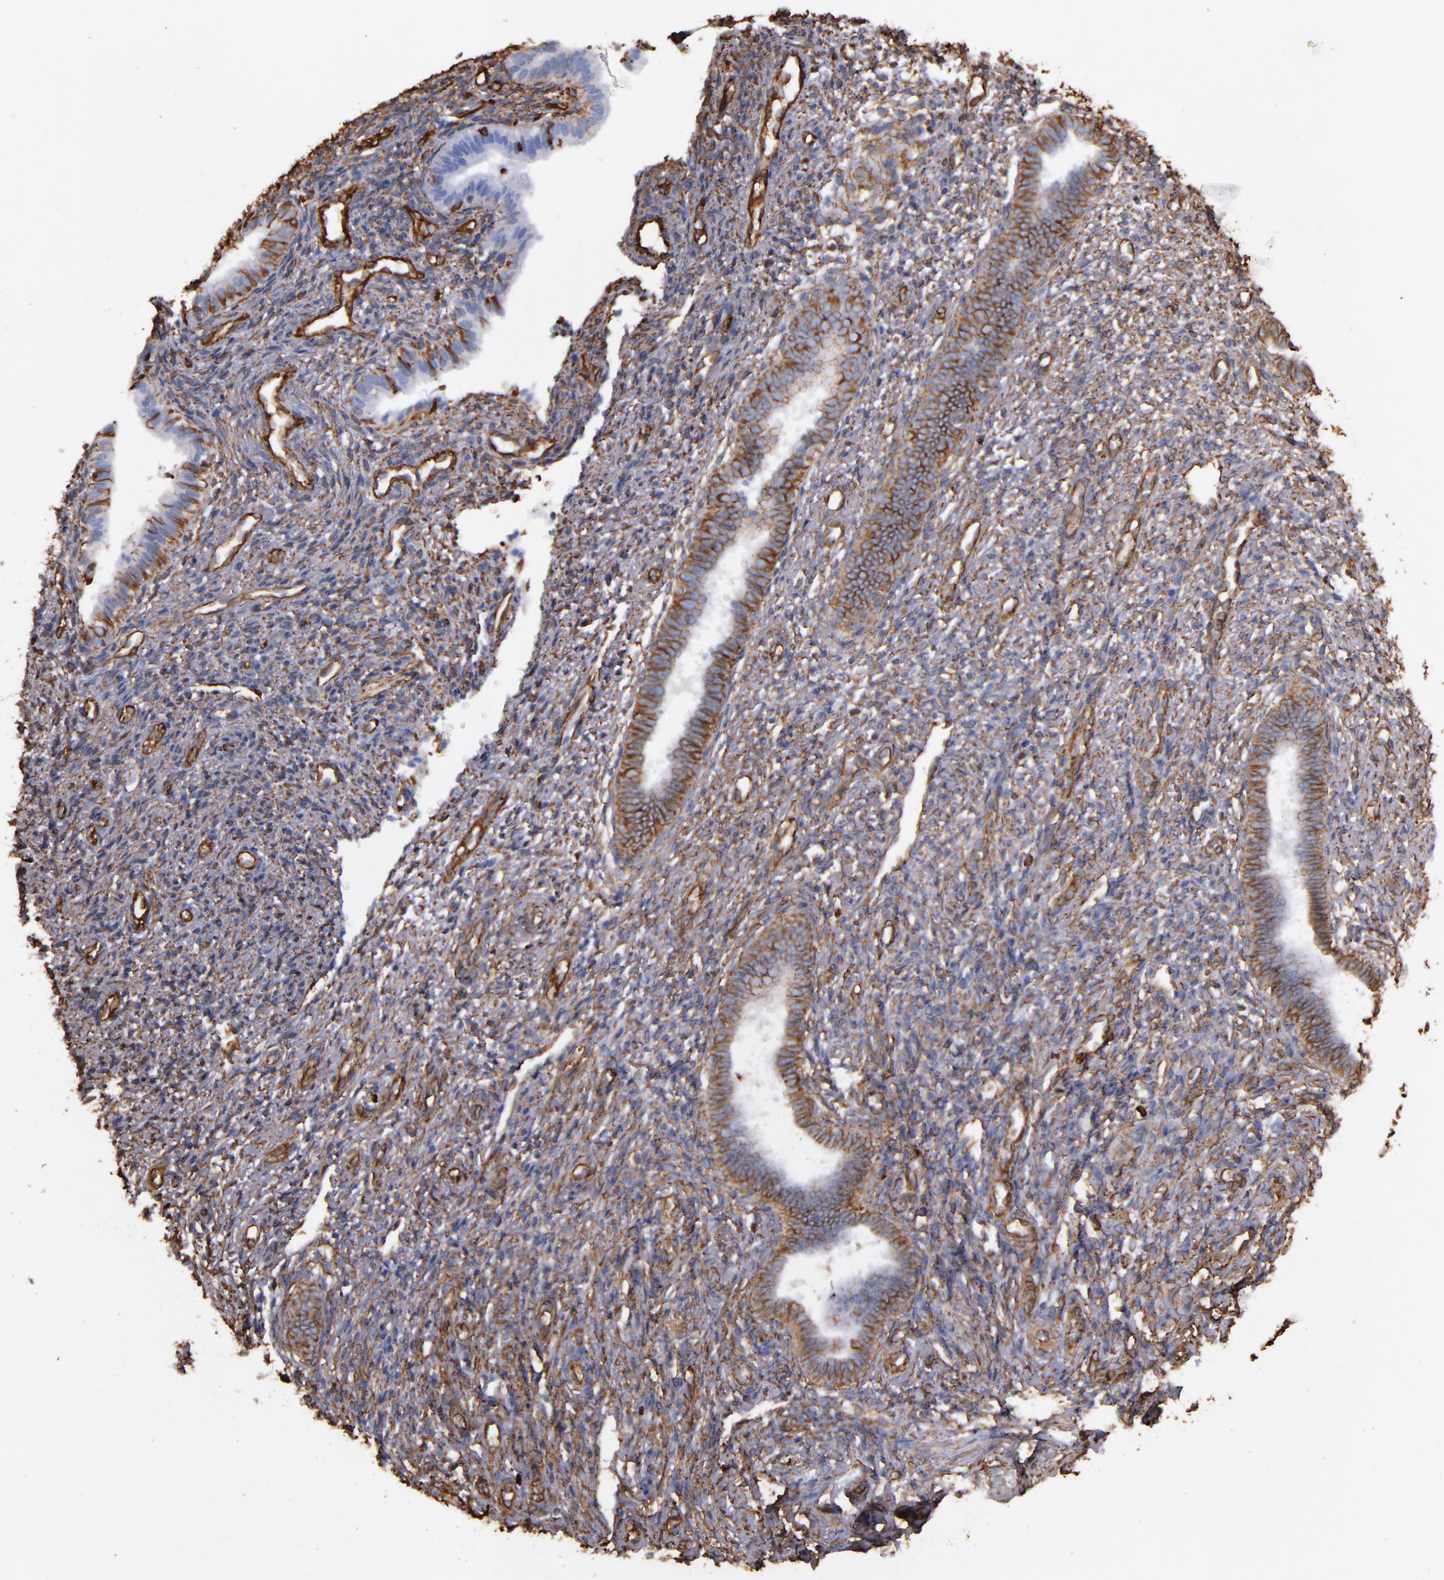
{"staining": {"intensity": "weak", "quantity": ">75%", "location": "cytoplasmic/membranous"}, "tissue": "endometrium", "cell_type": "Cells in endometrial stroma", "image_type": "normal", "snomed": [{"axis": "morphology", "description": "Normal tissue, NOS"}, {"axis": "topography", "description": "Endometrium"}], "caption": "Weak cytoplasmic/membranous staining is present in approximately >75% of cells in endometrial stroma in unremarkable endometrium. (Brightfield microscopy of DAB IHC at high magnification).", "gene": "VIM", "patient": {"sex": "female", "age": 27}}